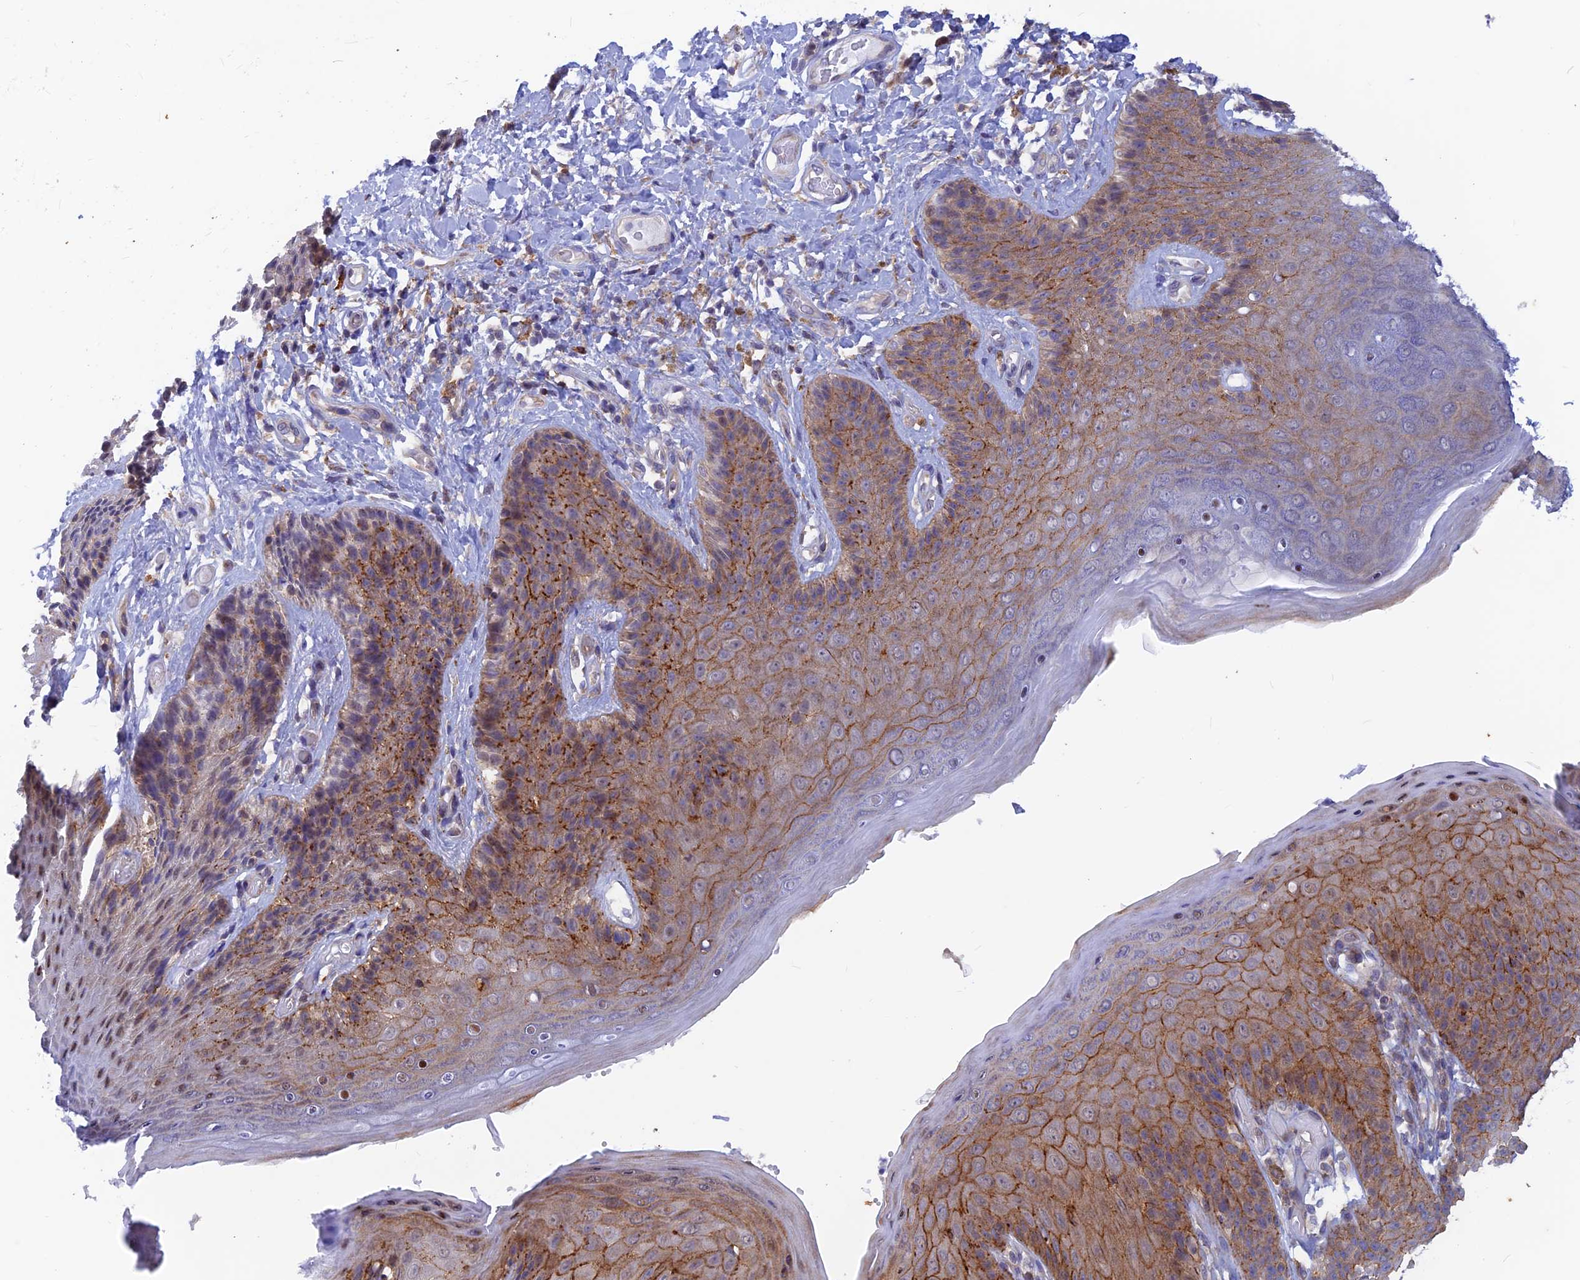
{"staining": {"intensity": "moderate", "quantity": "<25%", "location": "cytoplasmic/membranous"}, "tissue": "skin", "cell_type": "Epidermal cells", "image_type": "normal", "snomed": [{"axis": "morphology", "description": "Normal tissue, NOS"}, {"axis": "topography", "description": "Anal"}], "caption": "High-magnification brightfield microscopy of unremarkable skin stained with DAB (brown) and counterstained with hematoxylin (blue). epidermal cells exhibit moderate cytoplasmic/membranous expression is seen in about<25% of cells. The staining was performed using DAB, with brown indicating positive protein expression. Nuclei are stained blue with hematoxylin.", "gene": "DNAJC16", "patient": {"sex": "female", "age": 89}}